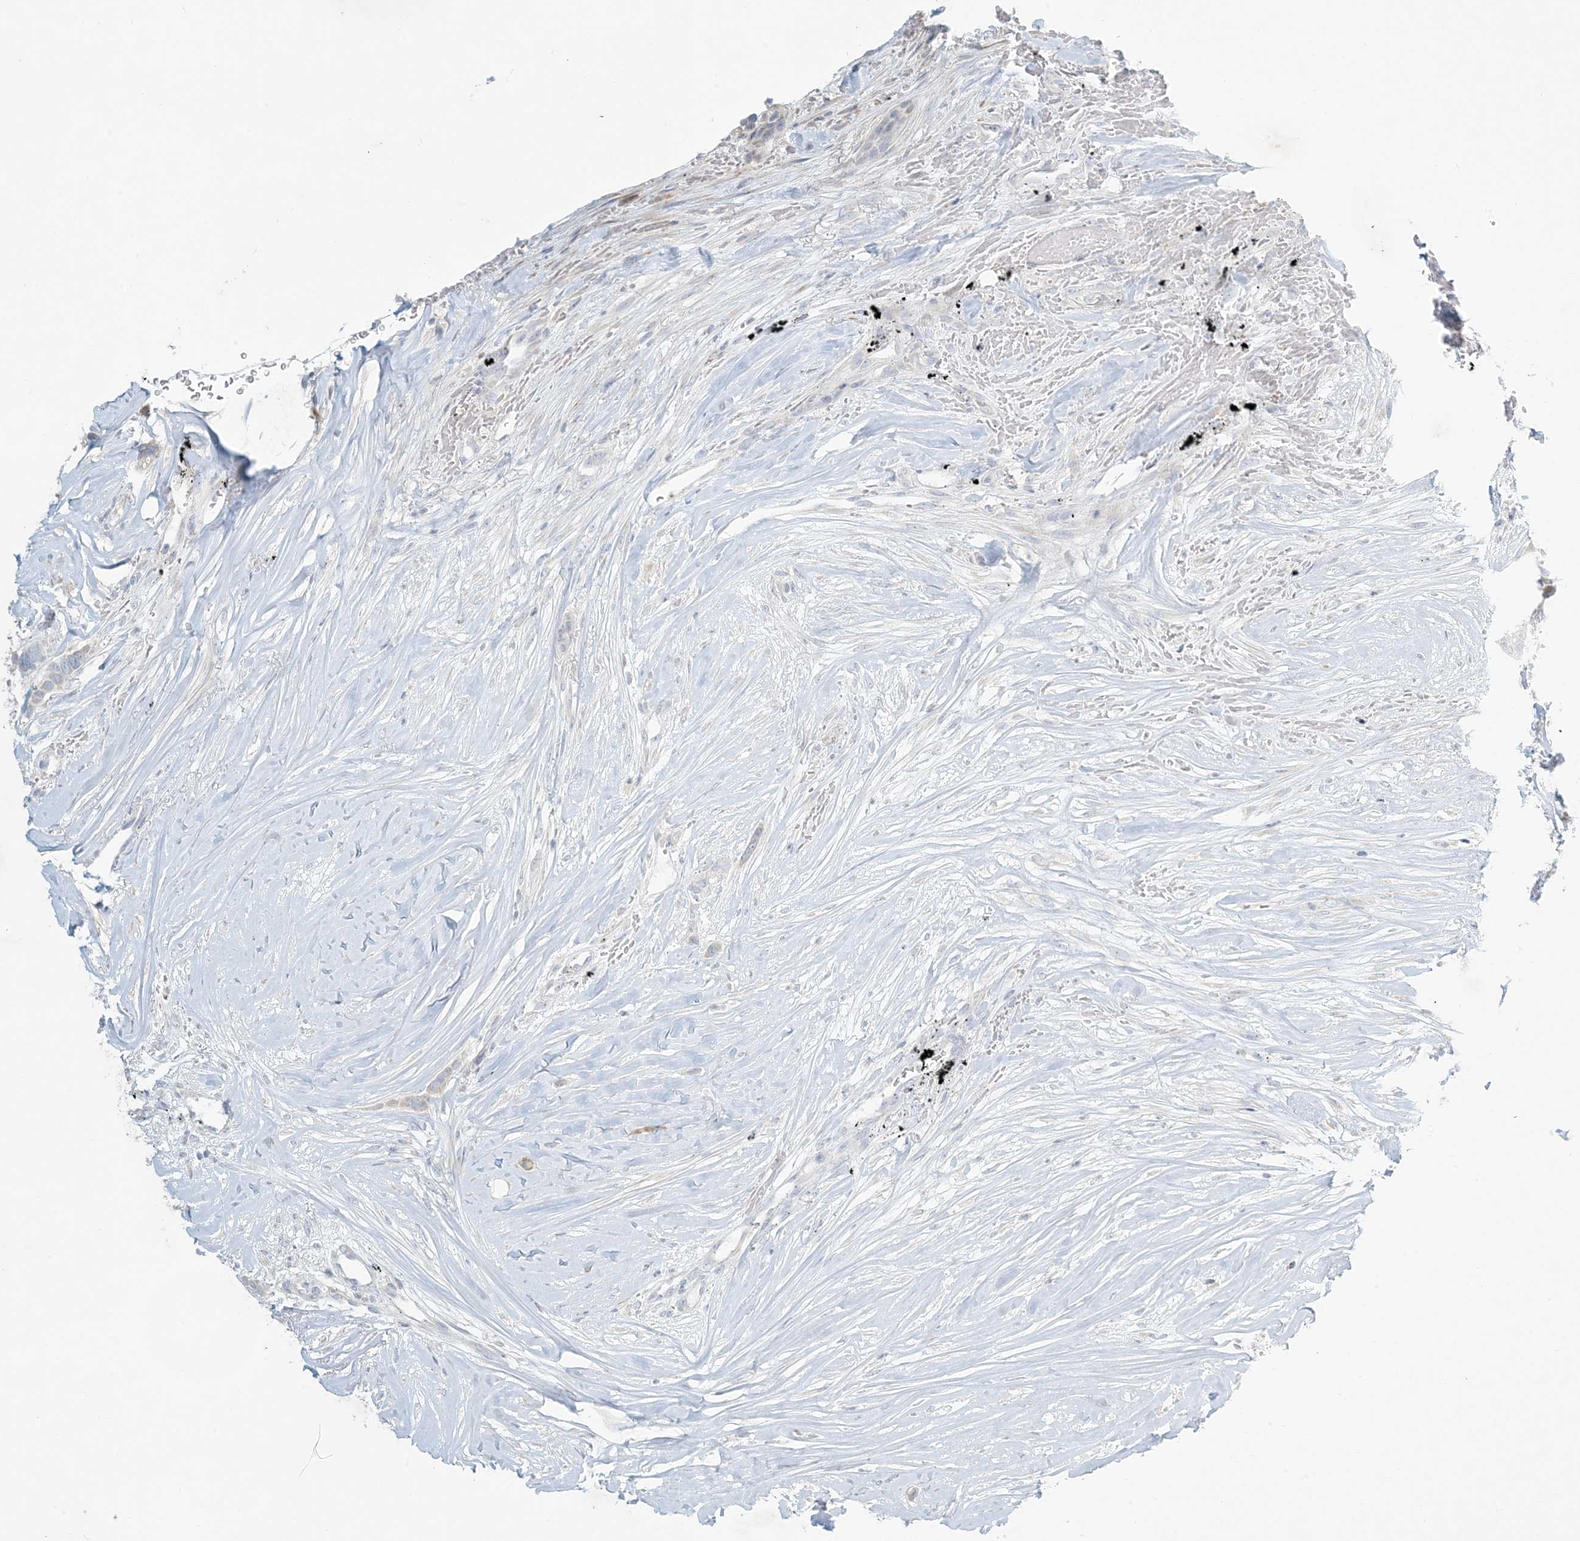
{"staining": {"intensity": "negative", "quantity": "none", "location": "none"}, "tissue": "breast cancer", "cell_type": "Tumor cells", "image_type": "cancer", "snomed": [{"axis": "morphology", "description": "Lobular carcinoma"}, {"axis": "topography", "description": "Breast"}], "caption": "The image displays no staining of tumor cells in breast cancer. (DAB IHC, high magnification).", "gene": "ZNF385D", "patient": {"sex": "female", "age": 51}}